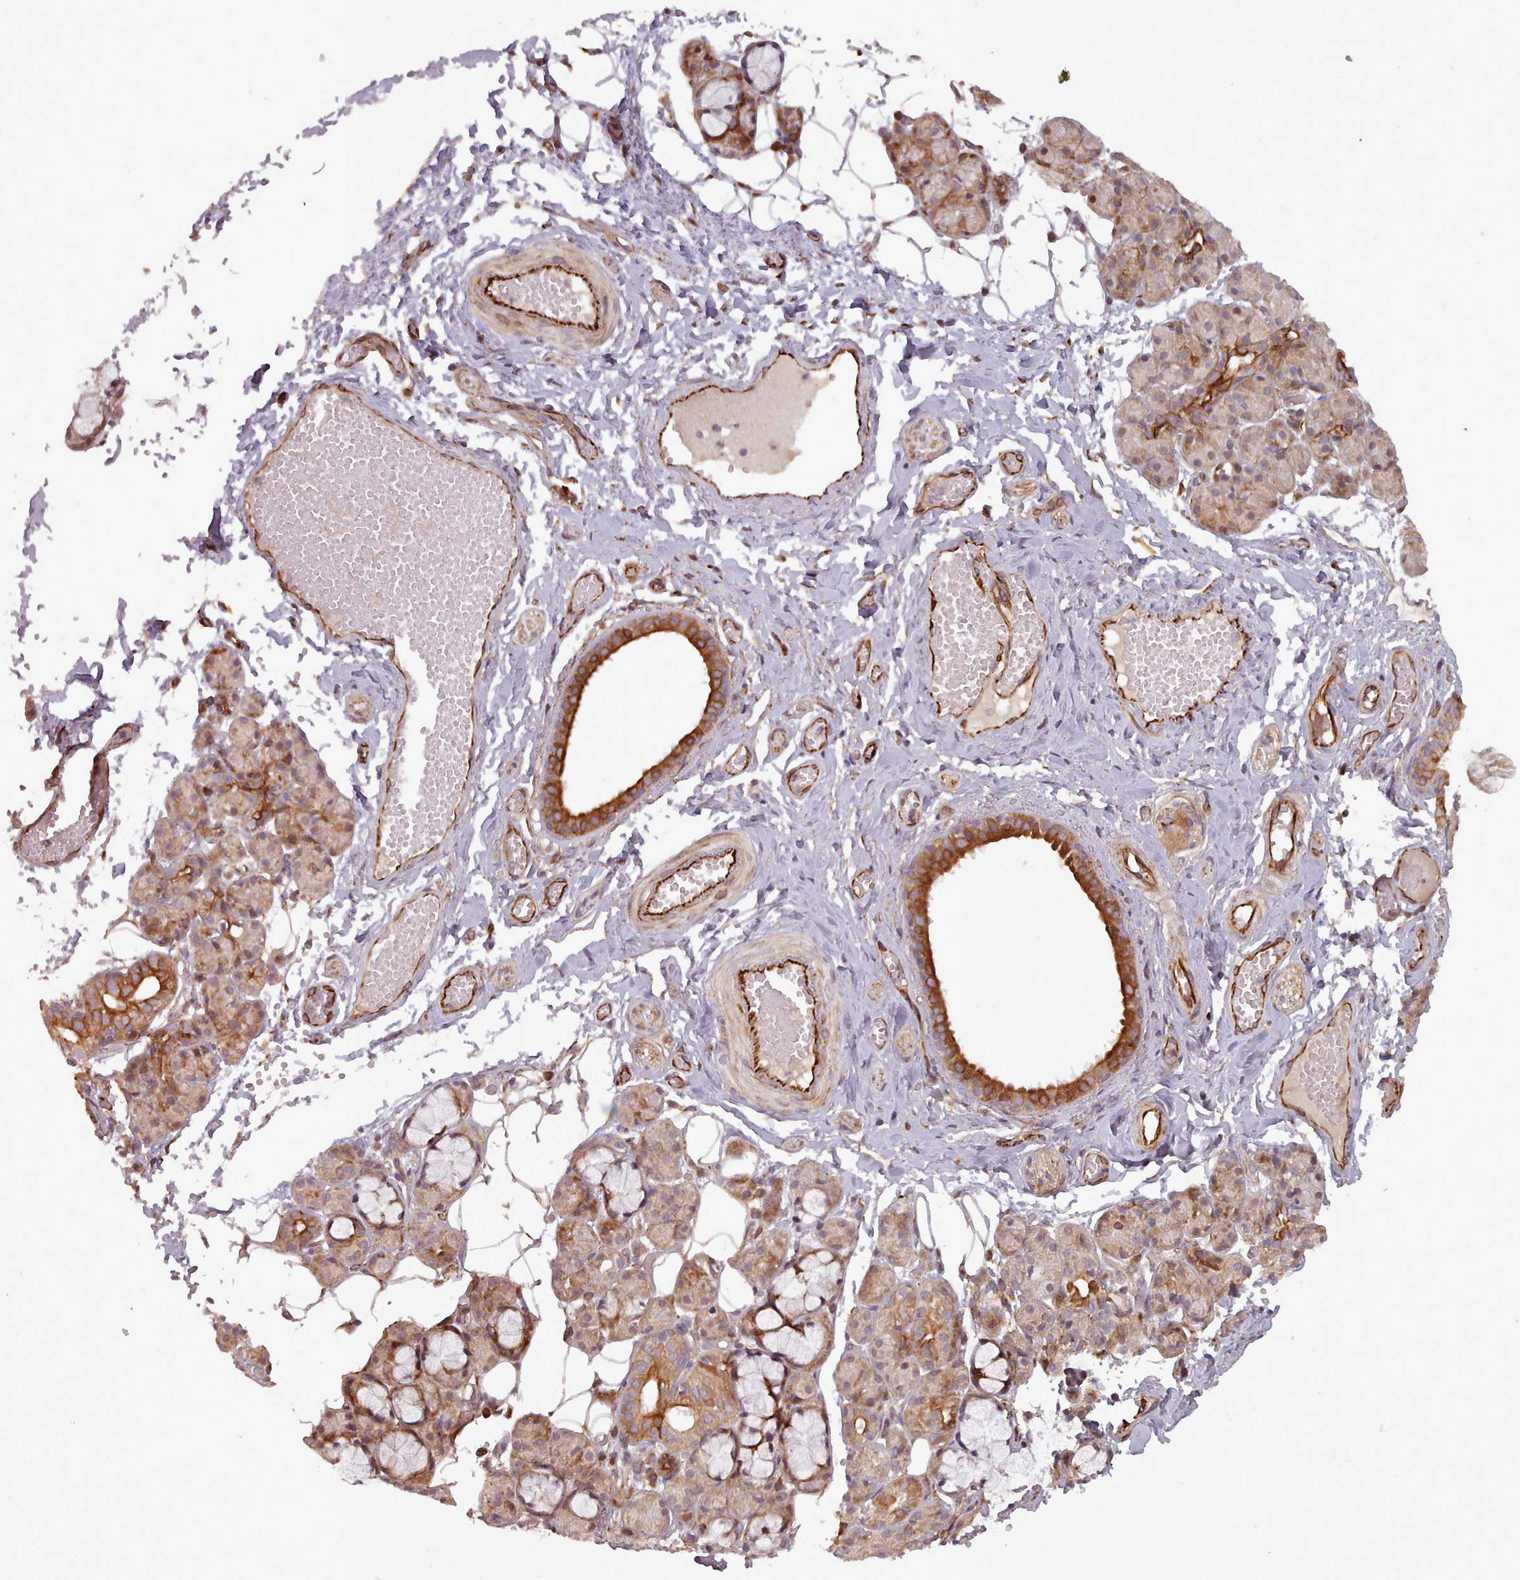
{"staining": {"intensity": "strong", "quantity": "25%-75%", "location": "cytoplasmic/membranous,nuclear"}, "tissue": "salivary gland", "cell_type": "Glandular cells", "image_type": "normal", "snomed": [{"axis": "morphology", "description": "Normal tissue, NOS"}, {"axis": "topography", "description": "Salivary gland"}], "caption": "Protein positivity by immunohistochemistry (IHC) exhibits strong cytoplasmic/membranous,nuclear positivity in about 25%-75% of glandular cells in benign salivary gland.", "gene": "GBGT1", "patient": {"sex": "male", "age": 63}}